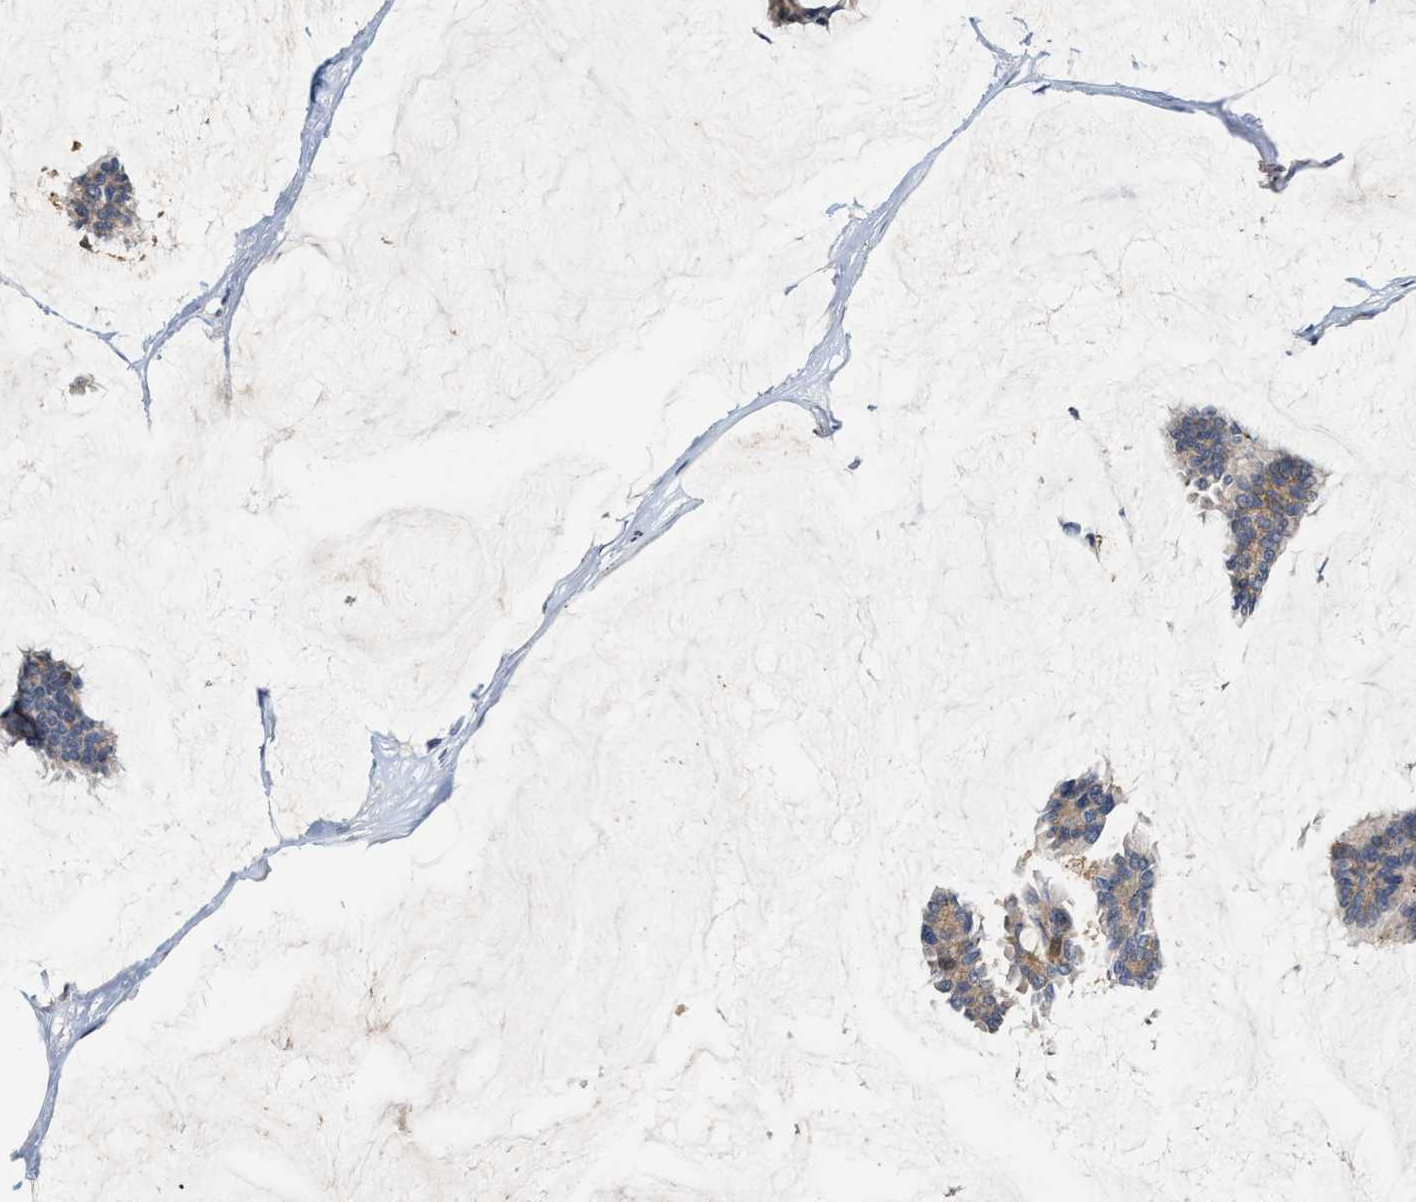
{"staining": {"intensity": "weak", "quantity": "<25%", "location": "cytoplasmic/membranous"}, "tissue": "breast cancer", "cell_type": "Tumor cells", "image_type": "cancer", "snomed": [{"axis": "morphology", "description": "Duct carcinoma"}, {"axis": "topography", "description": "Breast"}], "caption": "A high-resolution photomicrograph shows immunohistochemistry staining of infiltrating ductal carcinoma (breast), which exhibits no significant expression in tumor cells.", "gene": "TCF4", "patient": {"sex": "female", "age": 93}}